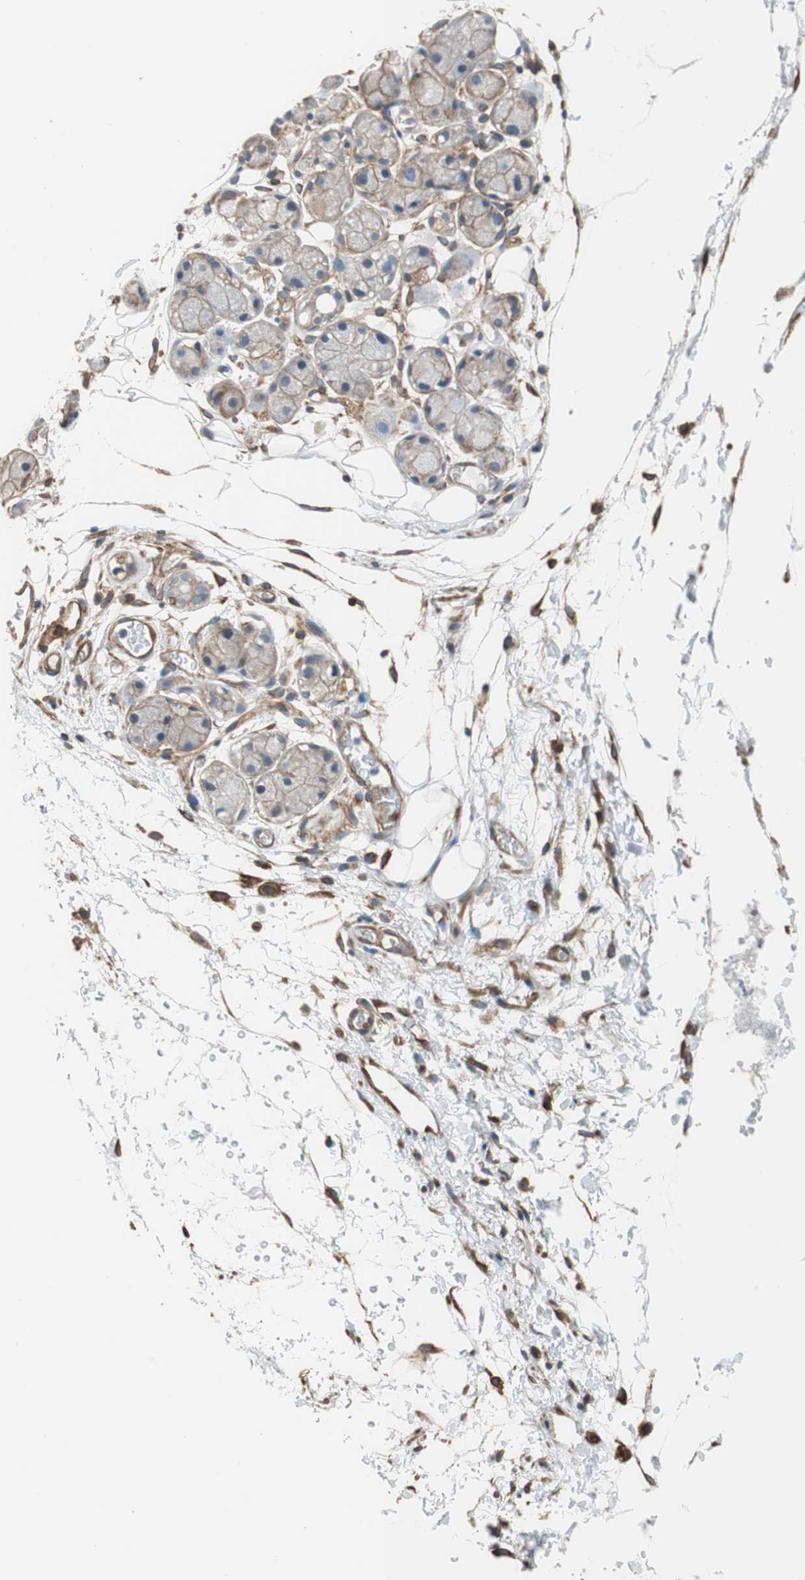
{"staining": {"intensity": "negative", "quantity": "none", "location": "nuclear"}, "tissue": "adipose tissue", "cell_type": "Adipocytes", "image_type": "normal", "snomed": [{"axis": "morphology", "description": "Normal tissue, NOS"}, {"axis": "morphology", "description": "Inflammation, NOS"}, {"axis": "topography", "description": "Vascular tissue"}, {"axis": "topography", "description": "Salivary gland"}], "caption": "DAB (3,3'-diaminobenzidine) immunohistochemical staining of benign human adipose tissue reveals no significant staining in adipocytes.", "gene": "KIF3B", "patient": {"sex": "female", "age": 75}}